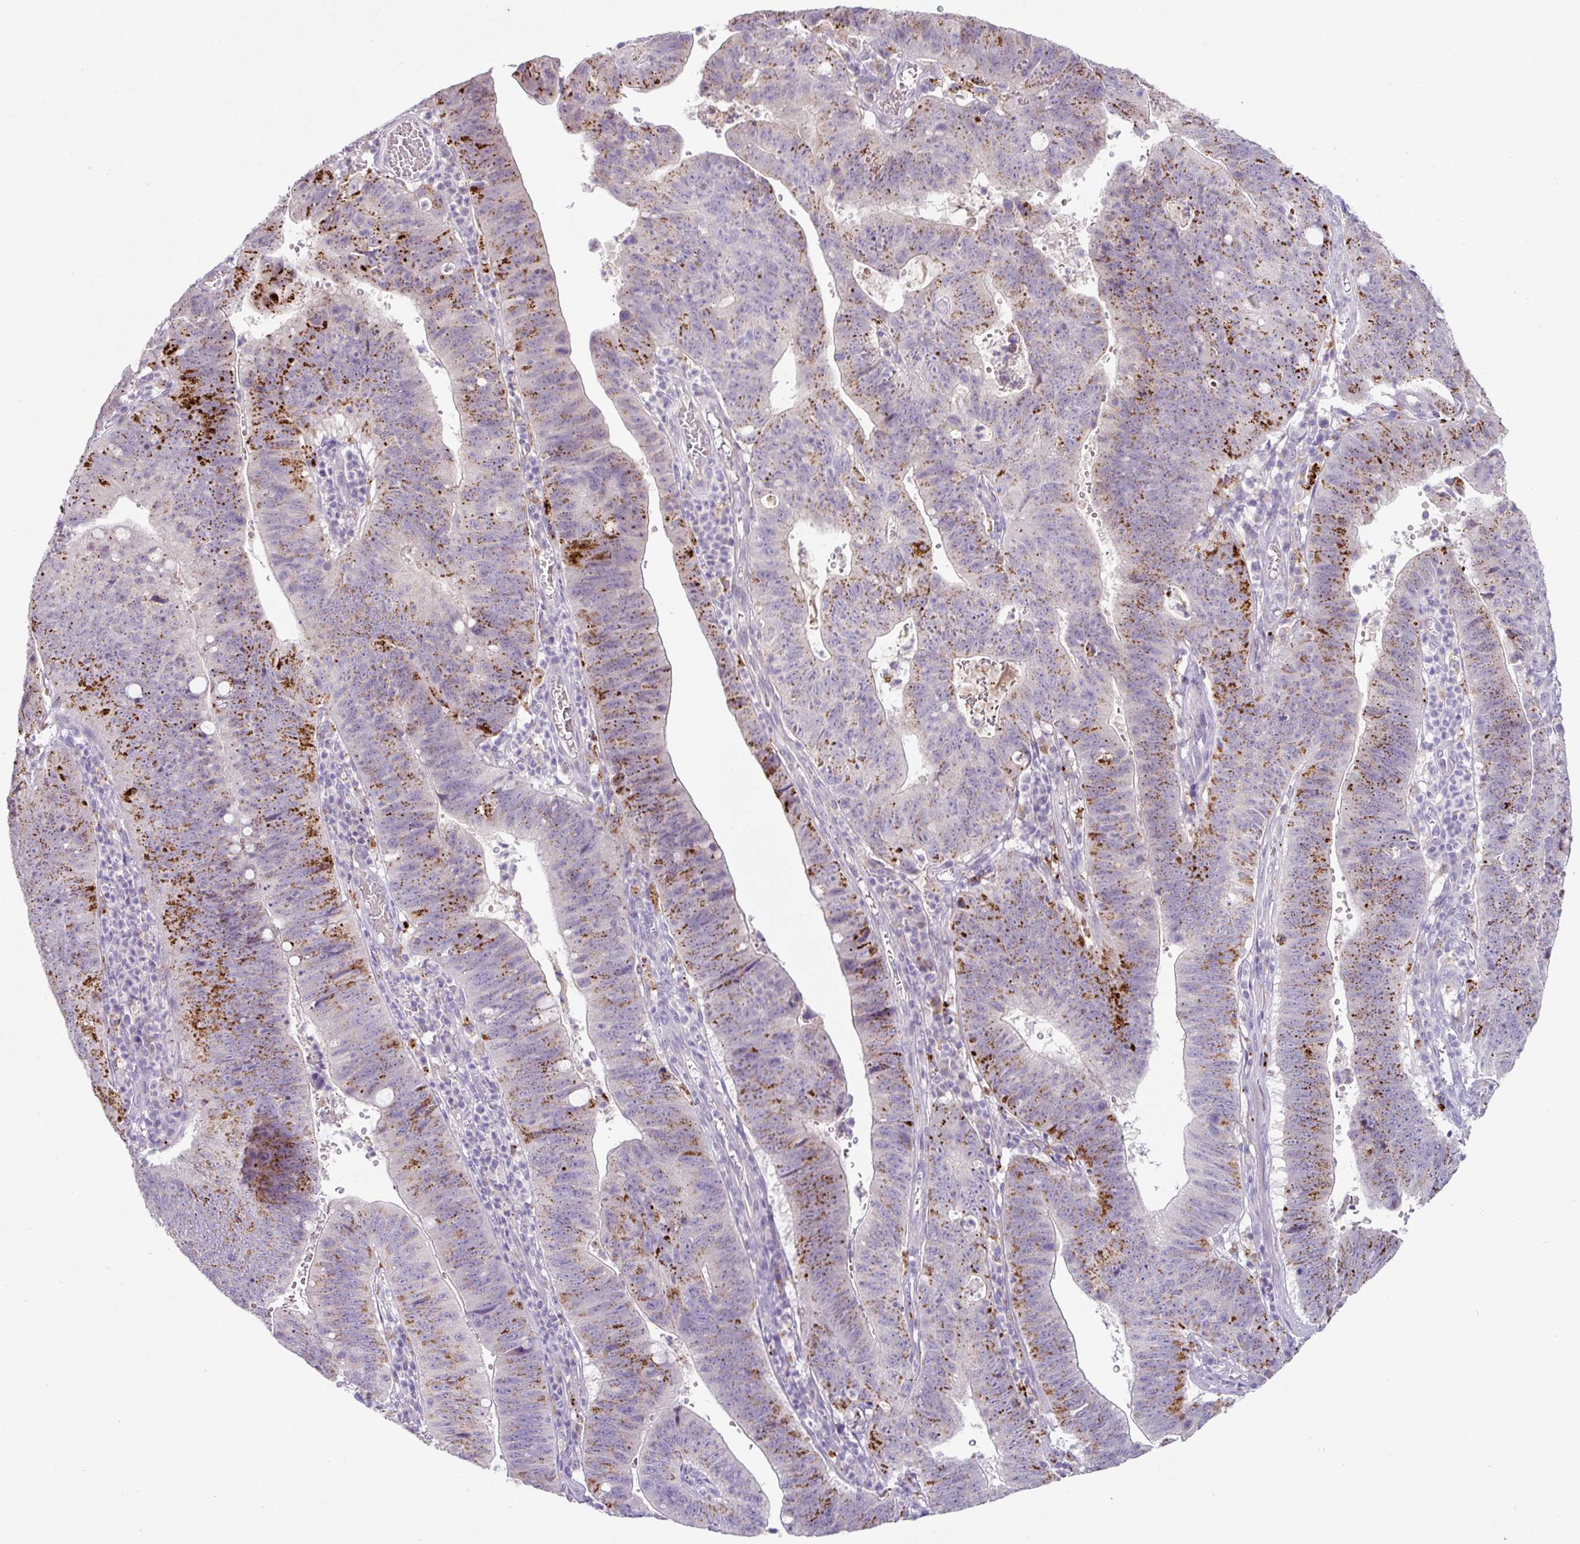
{"staining": {"intensity": "strong", "quantity": "25%-75%", "location": "cytoplasmic/membranous"}, "tissue": "stomach cancer", "cell_type": "Tumor cells", "image_type": "cancer", "snomed": [{"axis": "morphology", "description": "Adenocarcinoma, NOS"}, {"axis": "topography", "description": "Stomach"}], "caption": "IHC staining of stomach cancer, which reveals high levels of strong cytoplasmic/membranous expression in approximately 25%-75% of tumor cells indicating strong cytoplasmic/membranous protein positivity. The staining was performed using DAB (3,3'-diaminobenzidine) (brown) for protein detection and nuclei were counterstained in hematoxylin (blue).", "gene": "PLEKHH3", "patient": {"sex": "male", "age": 59}}